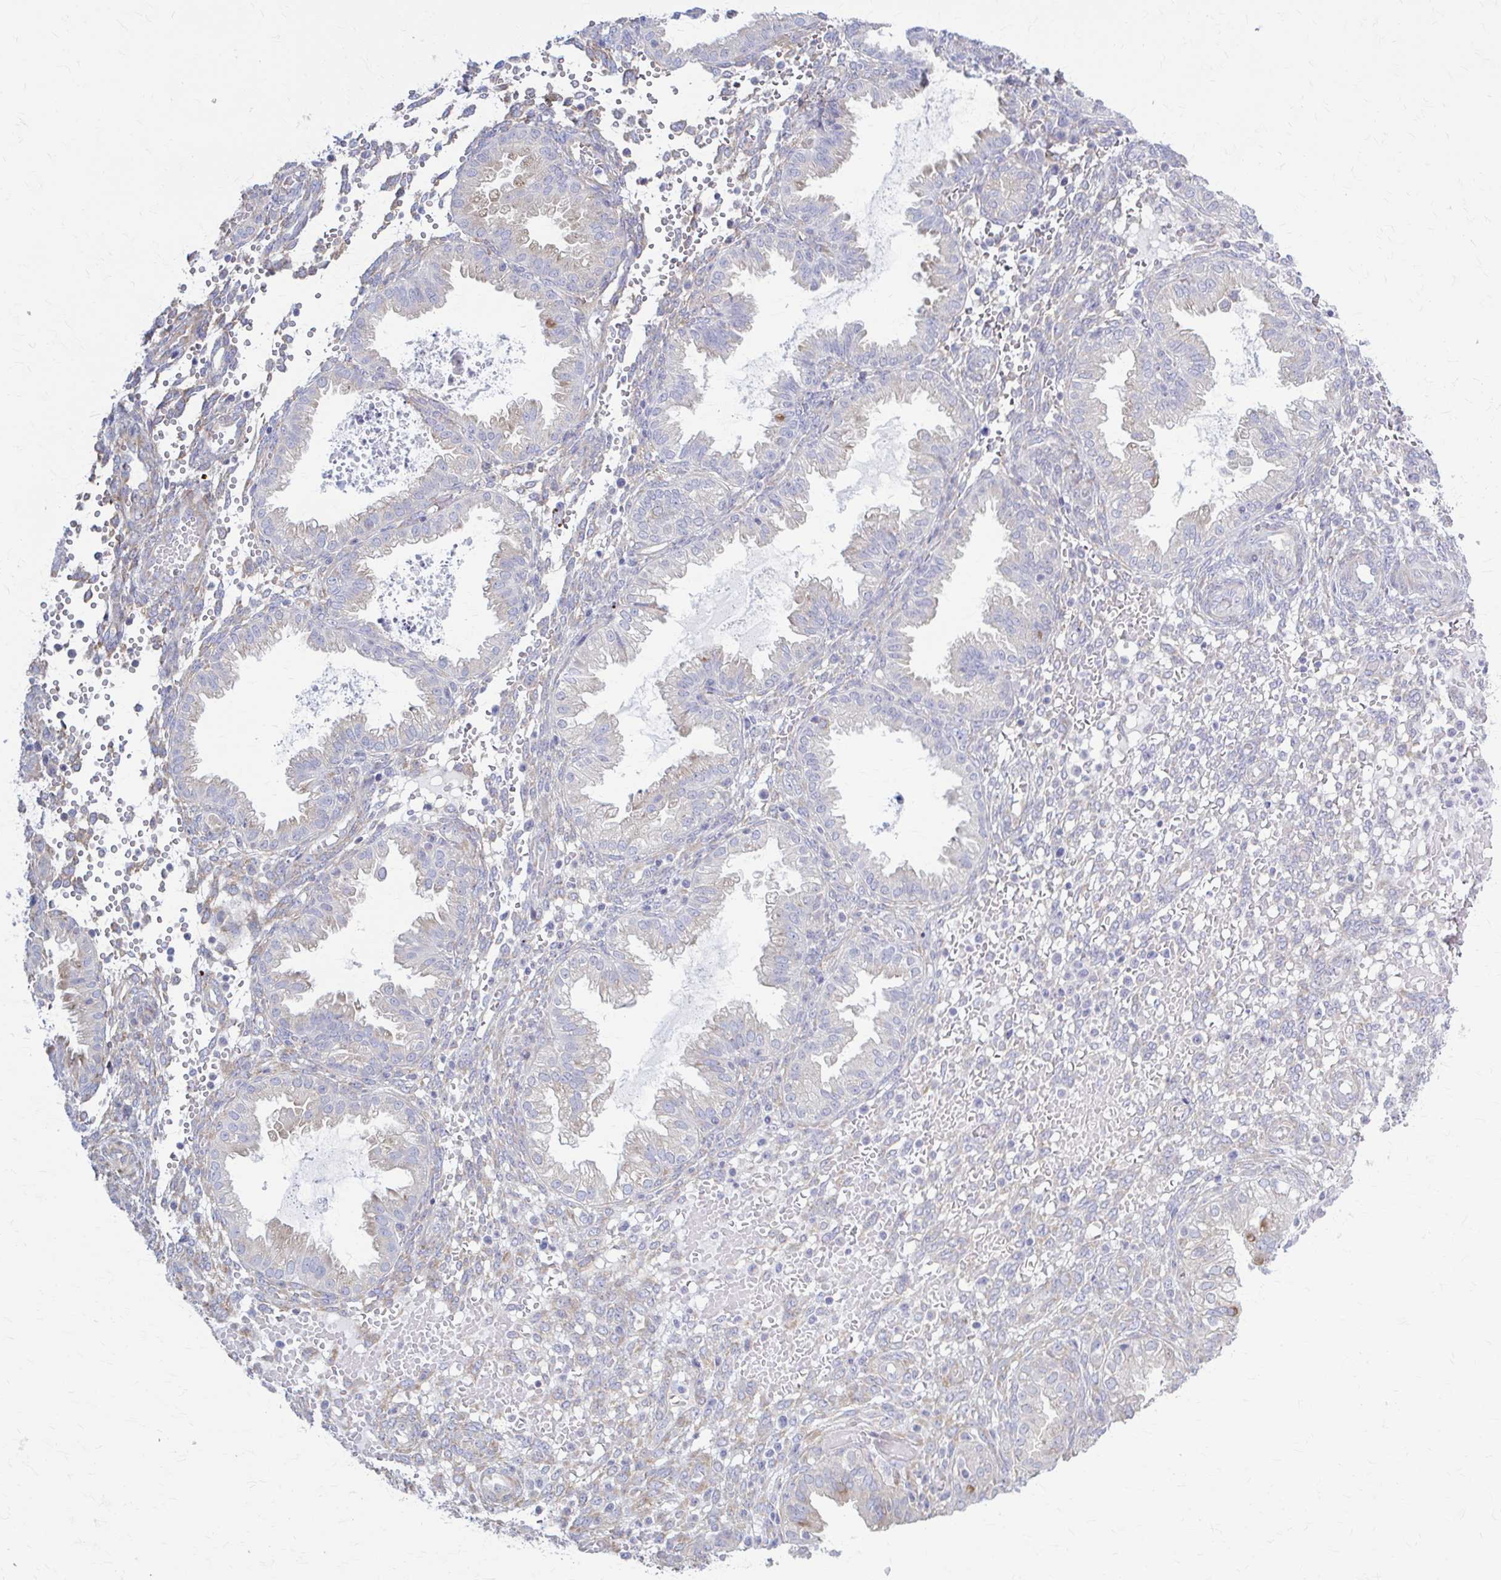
{"staining": {"intensity": "negative", "quantity": "none", "location": "none"}, "tissue": "endometrium", "cell_type": "Cells in endometrial stroma", "image_type": "normal", "snomed": [{"axis": "morphology", "description": "Normal tissue, NOS"}, {"axis": "topography", "description": "Endometrium"}], "caption": "An image of endometrium stained for a protein demonstrates no brown staining in cells in endometrial stroma.", "gene": "PRKRA", "patient": {"sex": "female", "age": 33}}